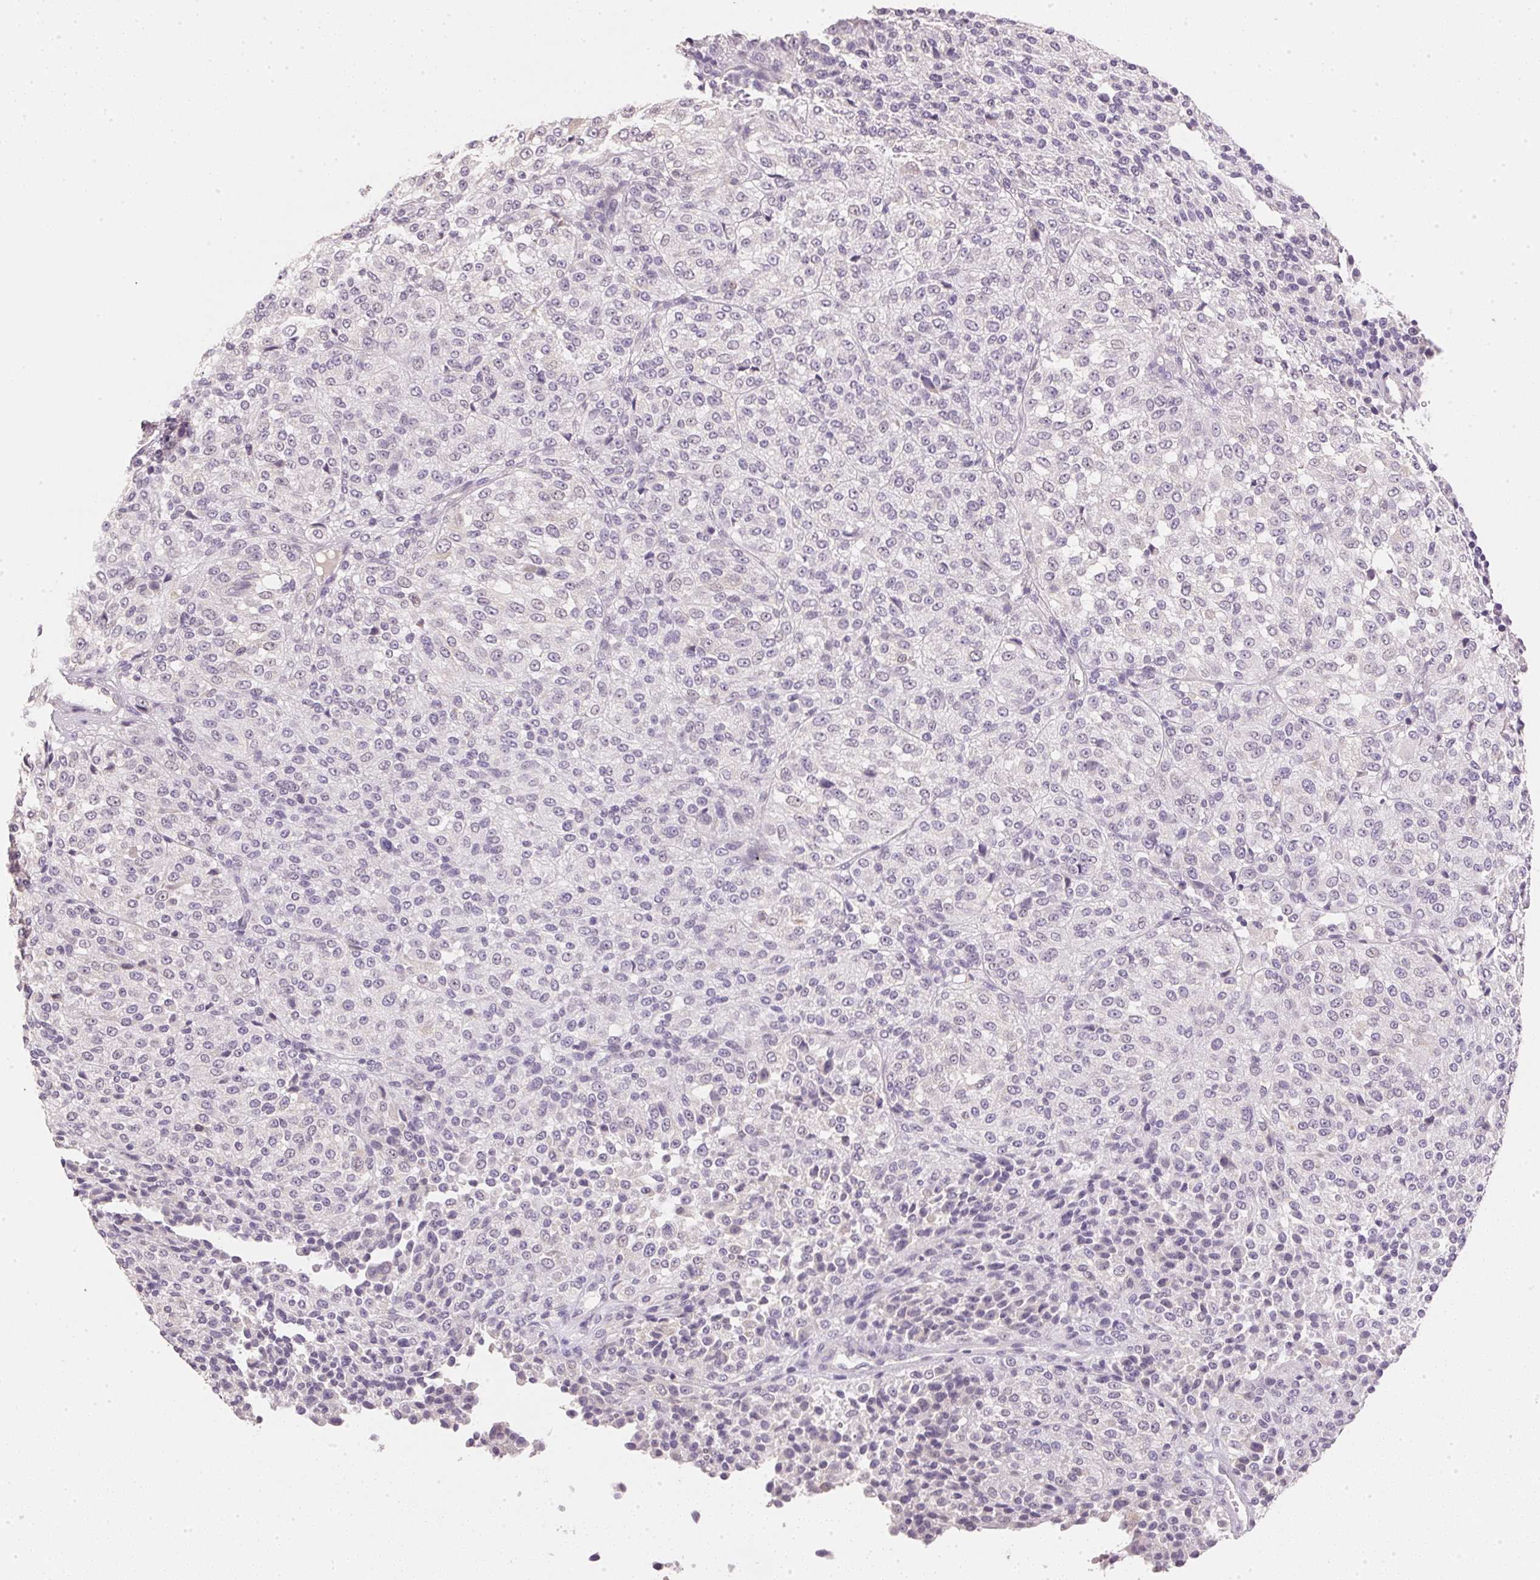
{"staining": {"intensity": "negative", "quantity": "none", "location": "none"}, "tissue": "melanoma", "cell_type": "Tumor cells", "image_type": "cancer", "snomed": [{"axis": "morphology", "description": "Malignant melanoma, Metastatic site"}, {"axis": "topography", "description": "Brain"}], "caption": "Melanoma stained for a protein using IHC shows no expression tumor cells.", "gene": "DHCR24", "patient": {"sex": "female", "age": 56}}